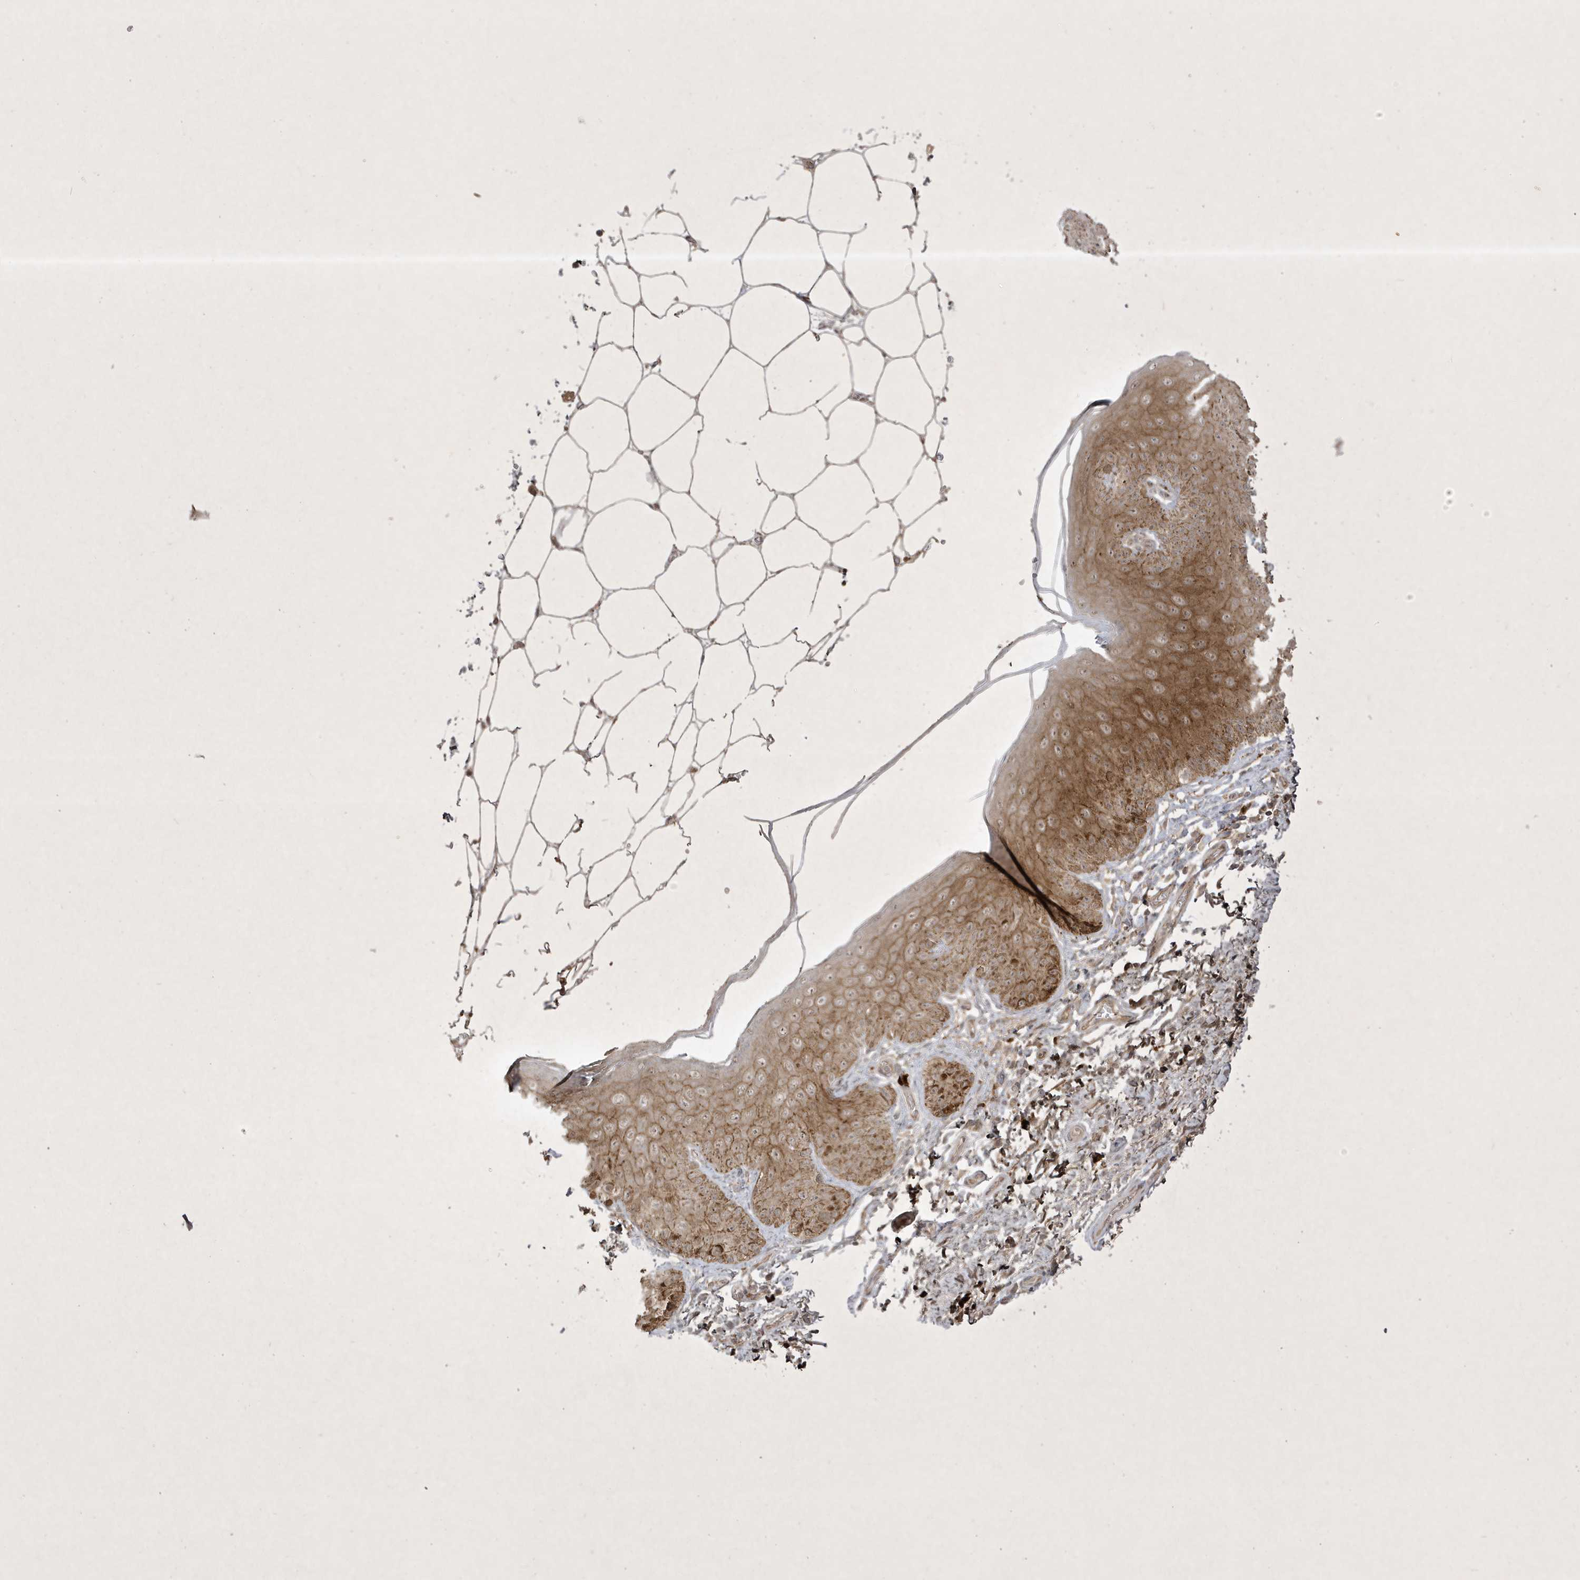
{"staining": {"intensity": "moderate", "quantity": ">75%", "location": "cytoplasmic/membranous"}, "tissue": "skin", "cell_type": "Epidermal cells", "image_type": "normal", "snomed": [{"axis": "morphology", "description": "Normal tissue, NOS"}, {"axis": "topography", "description": "Anal"}], "caption": "A brown stain shows moderate cytoplasmic/membranous staining of a protein in epidermal cells of normal skin. (DAB IHC with brightfield microscopy, high magnification).", "gene": "FAM83C", "patient": {"sex": "male", "age": 44}}